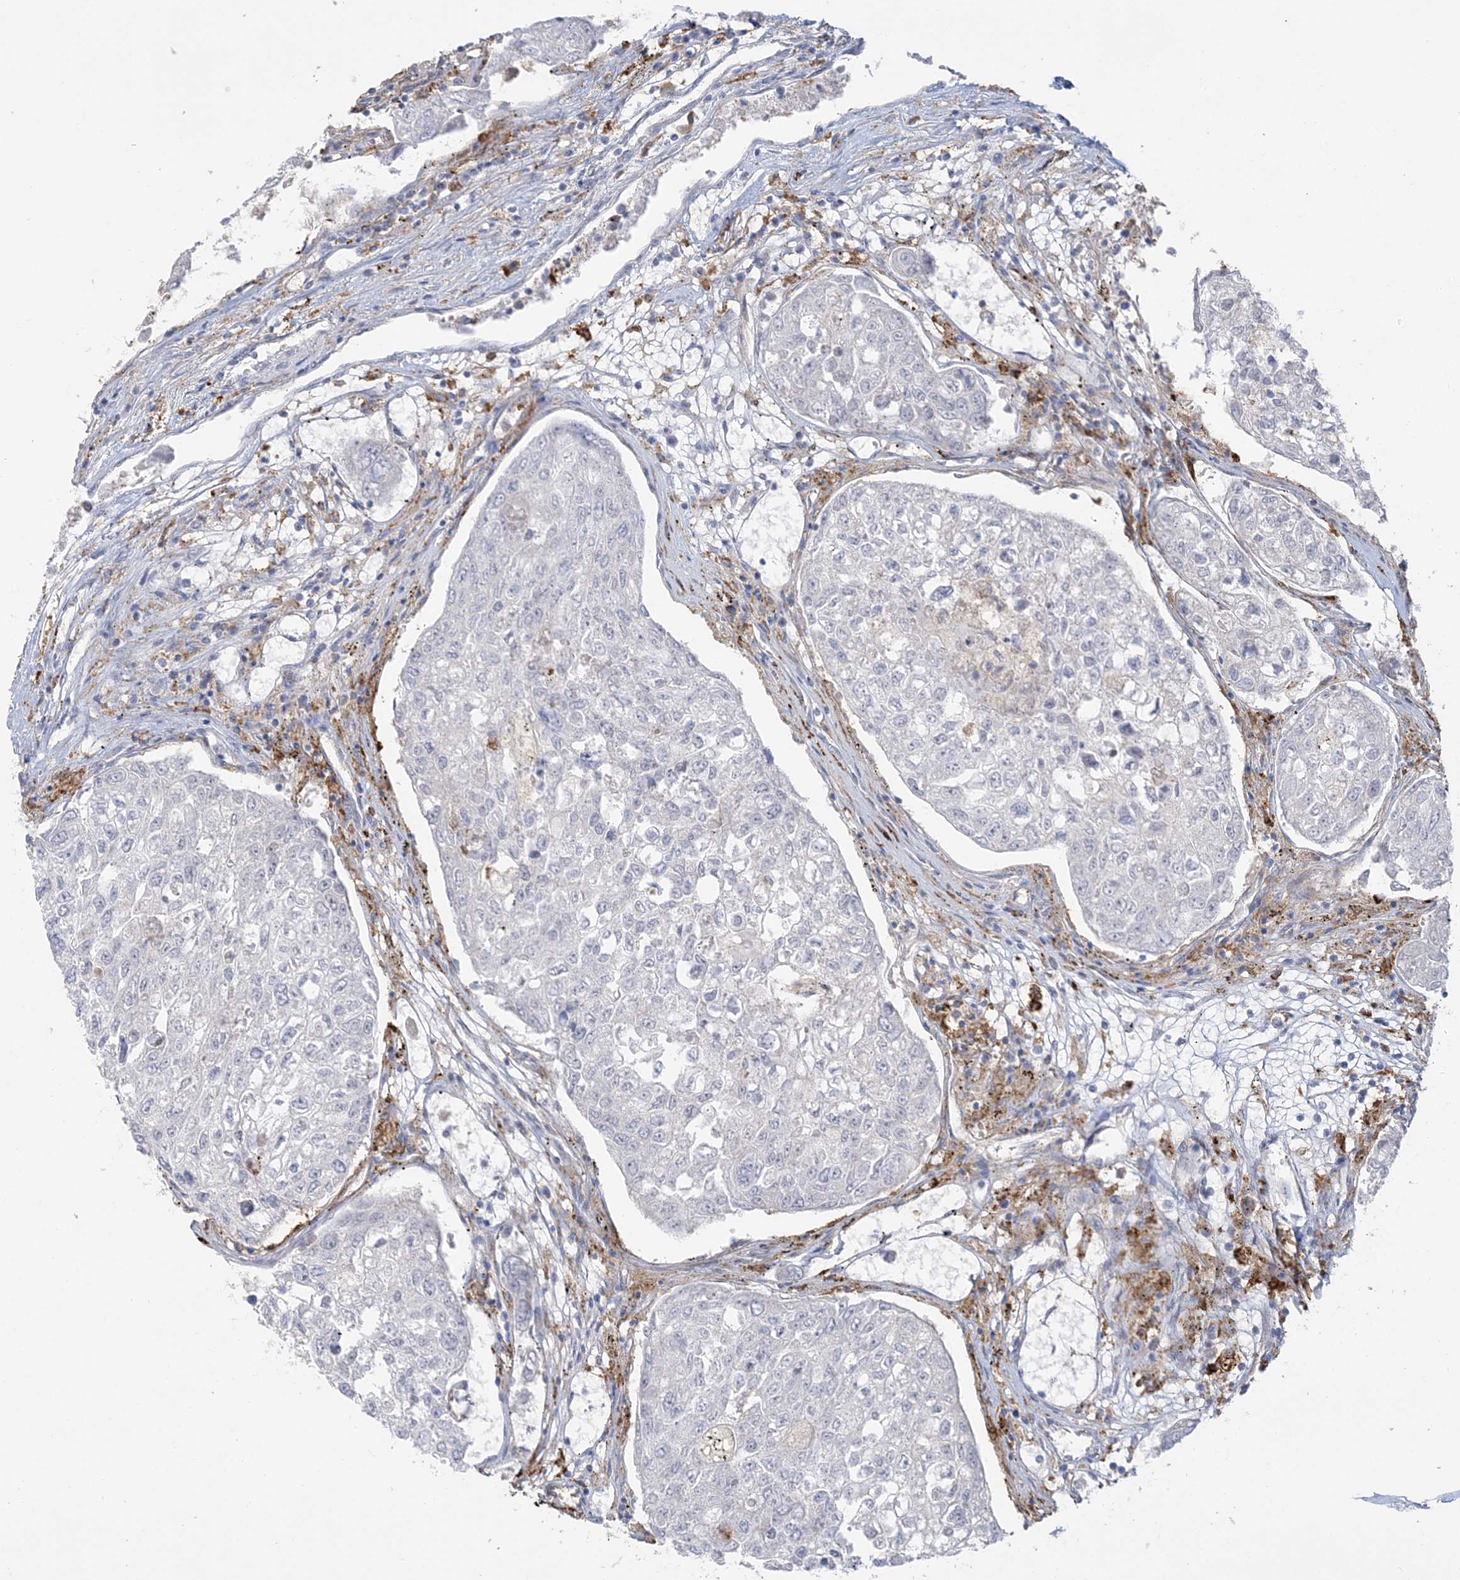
{"staining": {"intensity": "negative", "quantity": "none", "location": "none"}, "tissue": "urothelial cancer", "cell_type": "Tumor cells", "image_type": "cancer", "snomed": [{"axis": "morphology", "description": "Urothelial carcinoma, High grade"}, {"axis": "topography", "description": "Lymph node"}, {"axis": "topography", "description": "Urinary bladder"}], "caption": "Tumor cells show no significant positivity in urothelial carcinoma (high-grade). Nuclei are stained in blue.", "gene": "HAAO", "patient": {"sex": "male", "age": 51}}